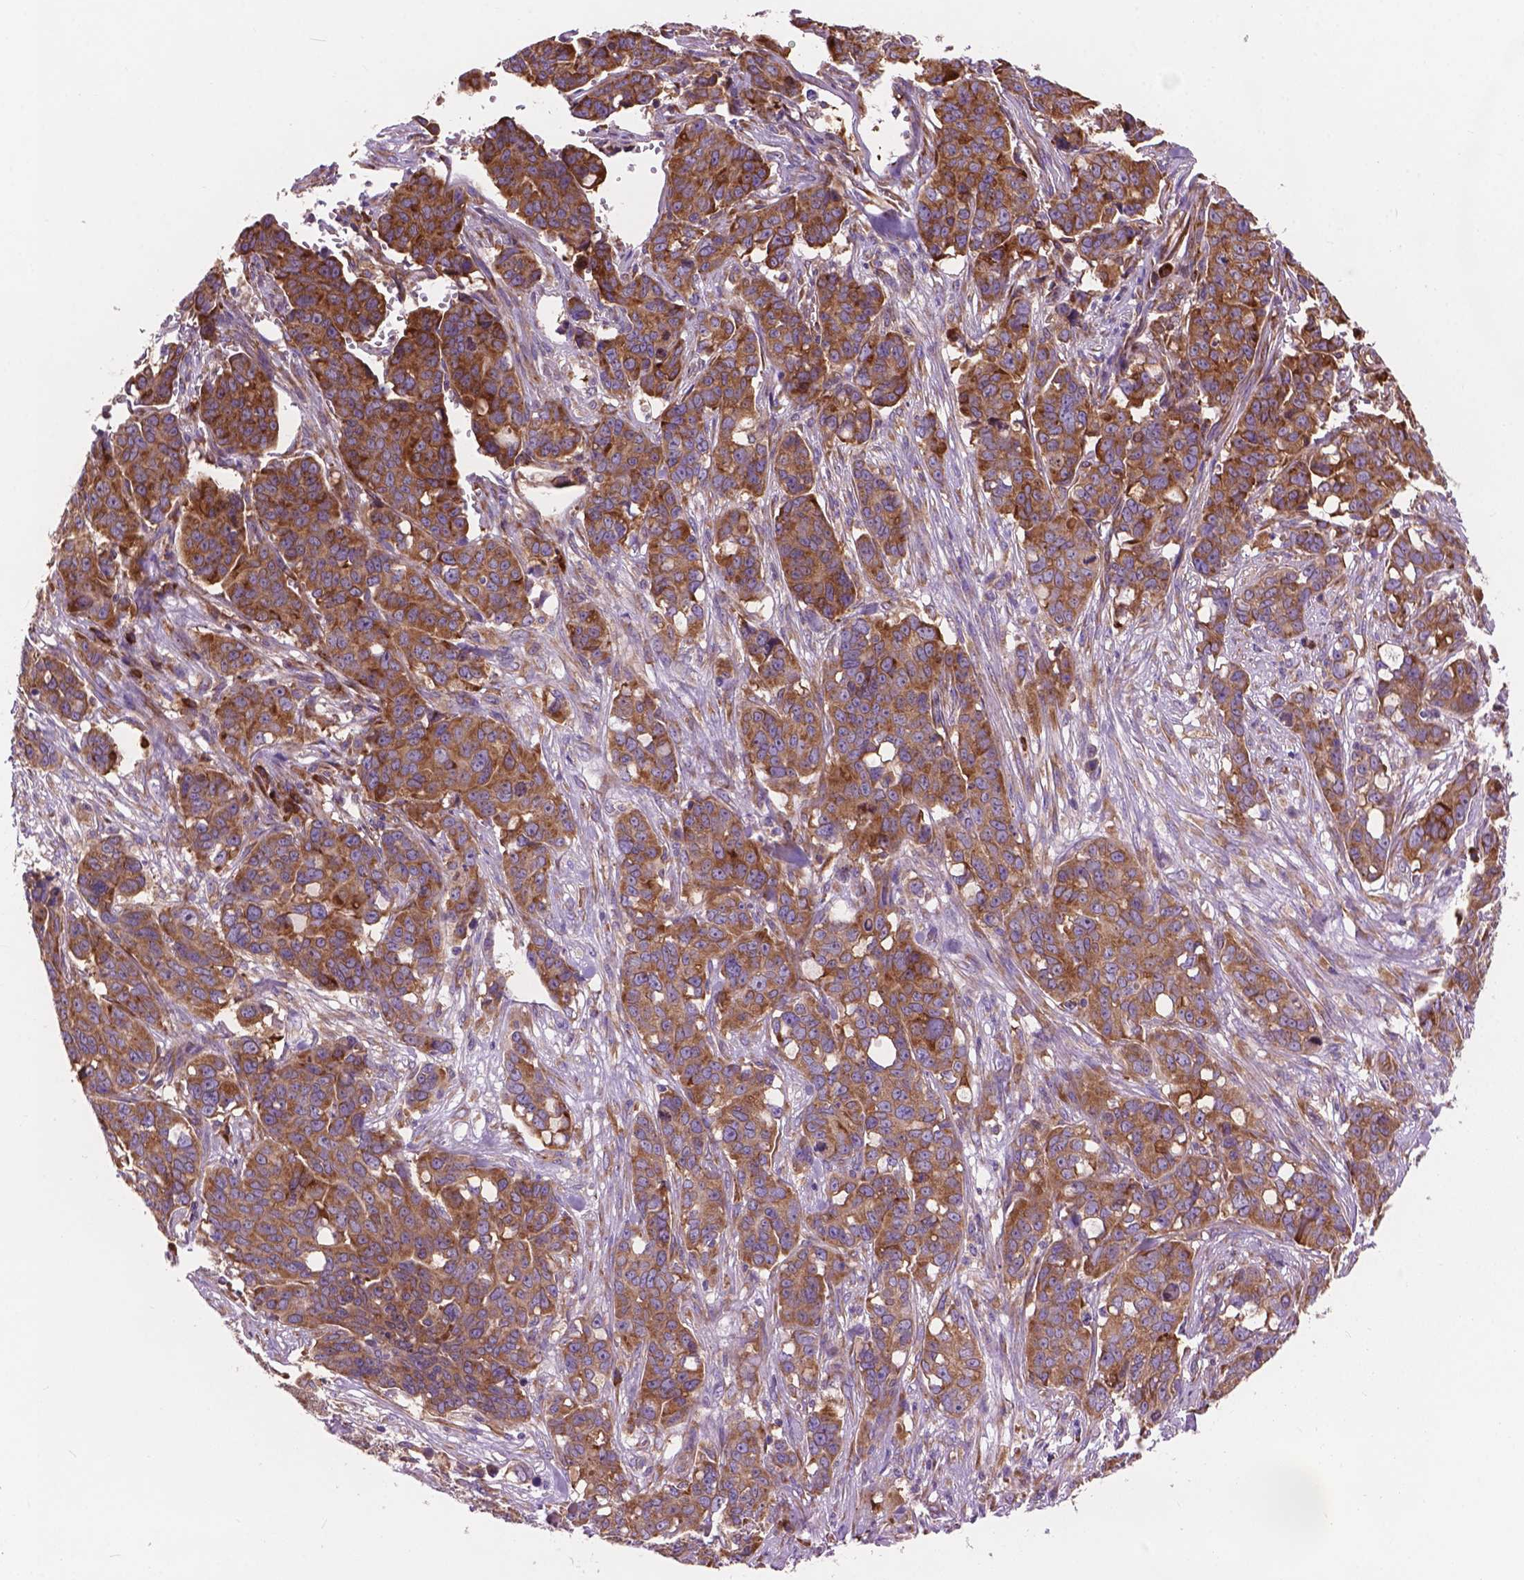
{"staining": {"intensity": "moderate", "quantity": ">75%", "location": "cytoplasmic/membranous"}, "tissue": "ovarian cancer", "cell_type": "Tumor cells", "image_type": "cancer", "snomed": [{"axis": "morphology", "description": "Carcinoma, endometroid"}, {"axis": "topography", "description": "Ovary"}], "caption": "High-power microscopy captured an immunohistochemistry (IHC) micrograph of endometroid carcinoma (ovarian), revealing moderate cytoplasmic/membranous positivity in about >75% of tumor cells.", "gene": "RPL37A", "patient": {"sex": "female", "age": 78}}